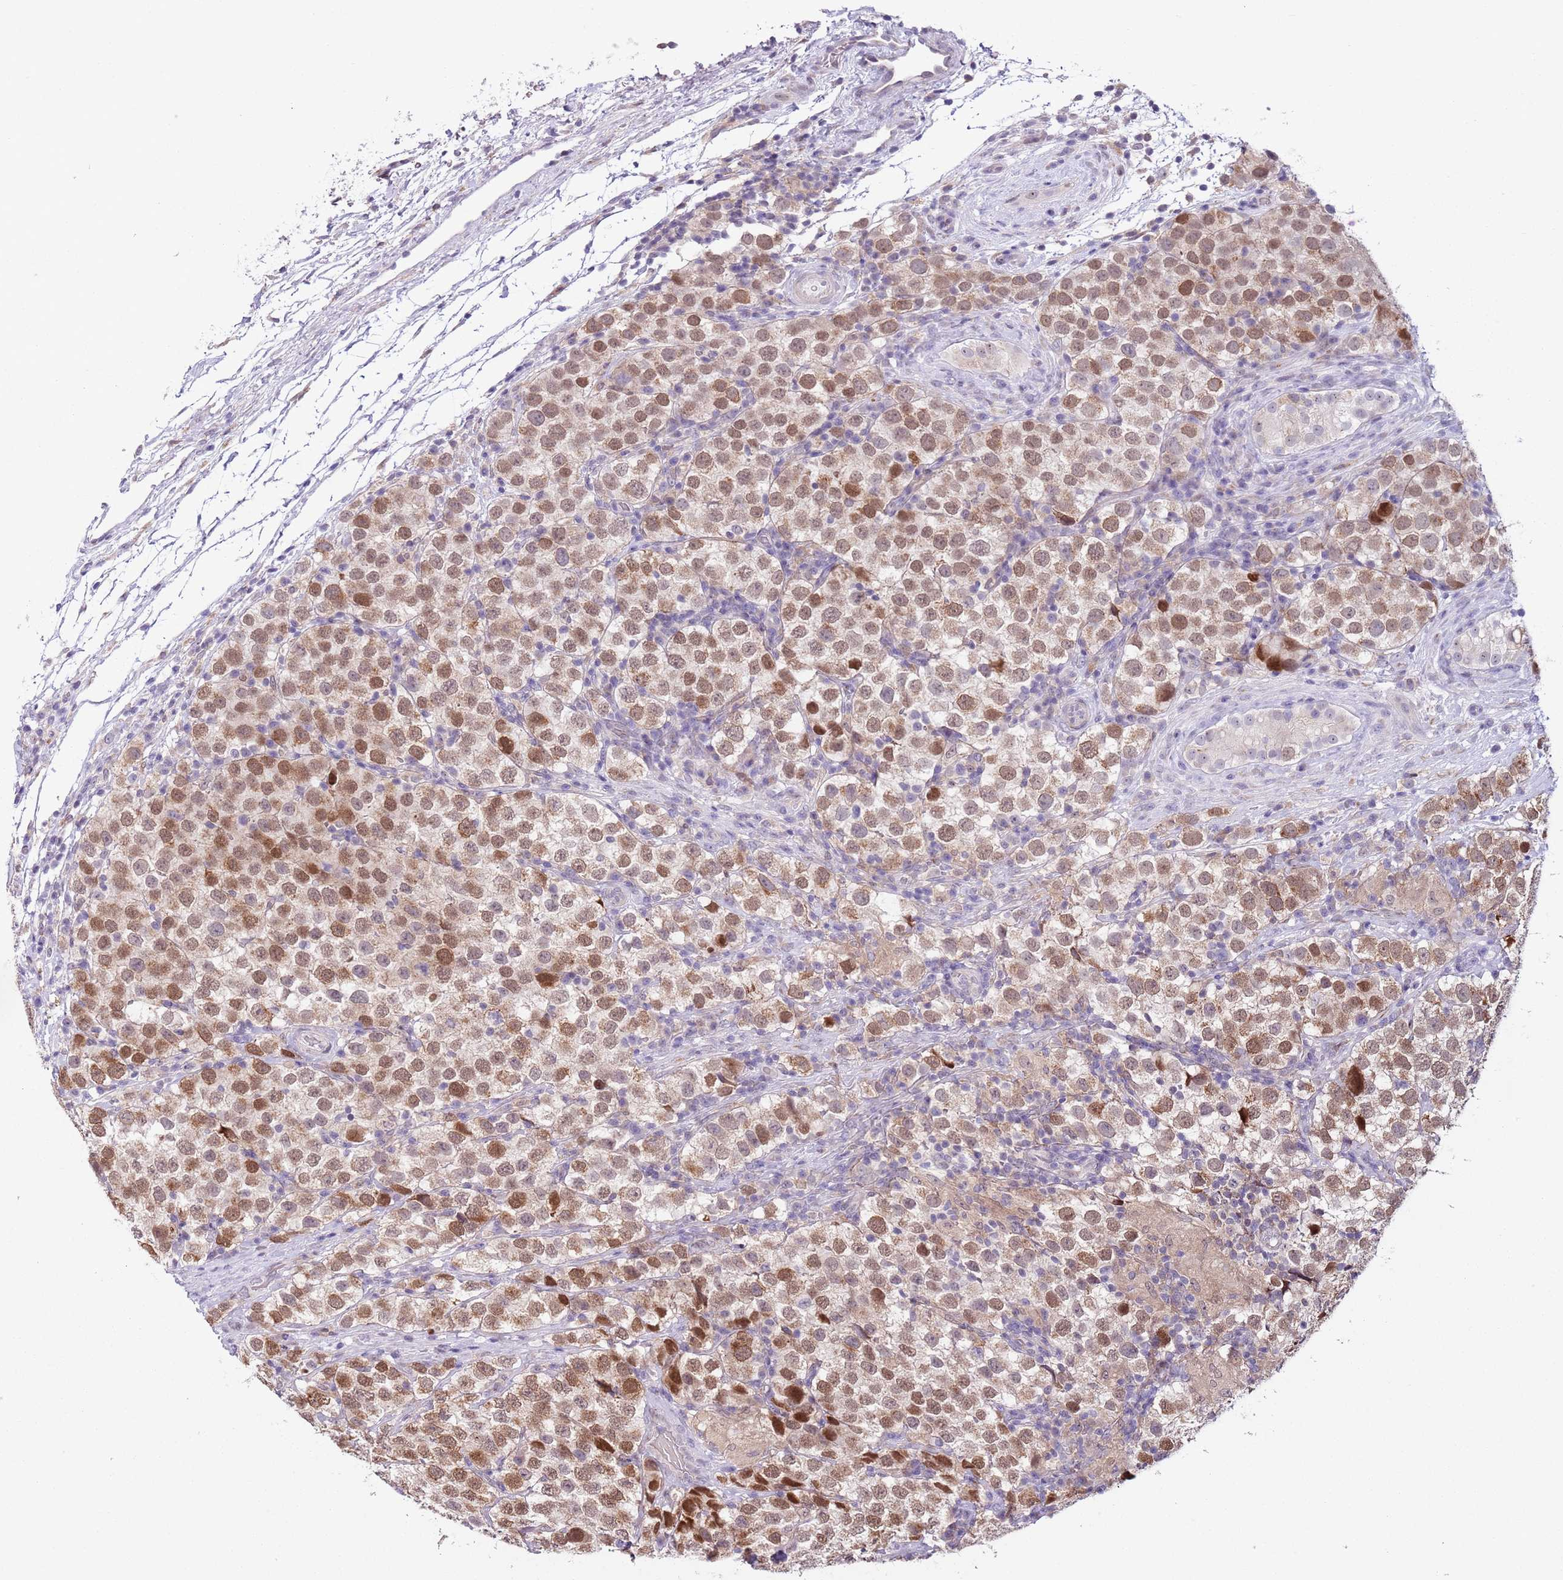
{"staining": {"intensity": "moderate", "quantity": ">75%", "location": "nuclear"}, "tissue": "testis cancer", "cell_type": "Tumor cells", "image_type": "cancer", "snomed": [{"axis": "morphology", "description": "Seminoma, NOS"}, {"axis": "topography", "description": "Testis"}], "caption": "Testis cancer (seminoma) was stained to show a protein in brown. There is medium levels of moderate nuclear expression in approximately >75% of tumor cells. The protein of interest is shown in brown color, while the nuclei are stained blue.", "gene": "ZNF576", "patient": {"sex": "male", "age": 34}}